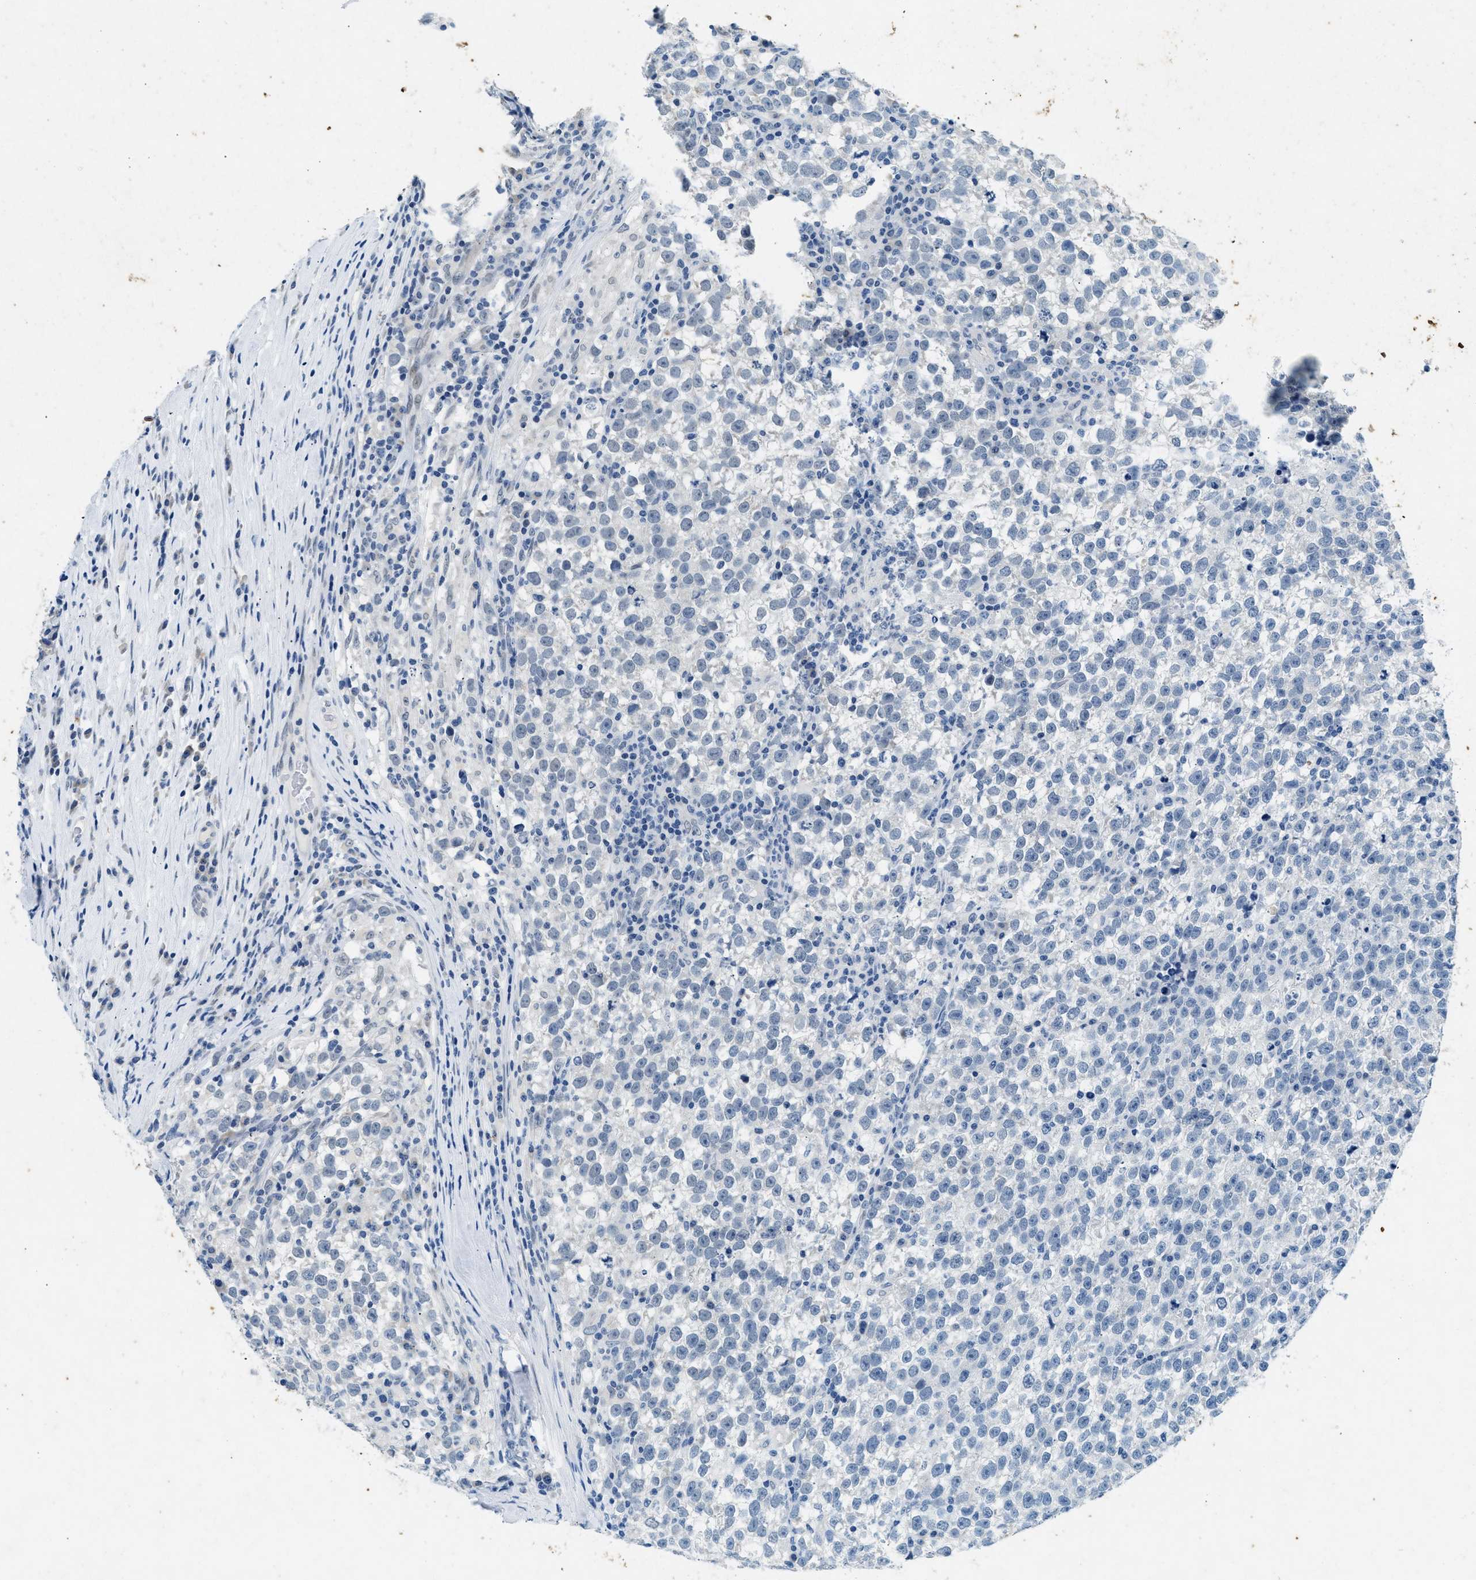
{"staining": {"intensity": "negative", "quantity": "none", "location": "none"}, "tissue": "testis cancer", "cell_type": "Tumor cells", "image_type": "cancer", "snomed": [{"axis": "morphology", "description": "Normal tissue, NOS"}, {"axis": "morphology", "description": "Seminoma, NOS"}, {"axis": "topography", "description": "Testis"}], "caption": "The immunohistochemistry photomicrograph has no significant positivity in tumor cells of testis cancer (seminoma) tissue.", "gene": "CFAP20", "patient": {"sex": "male", "age": 43}}